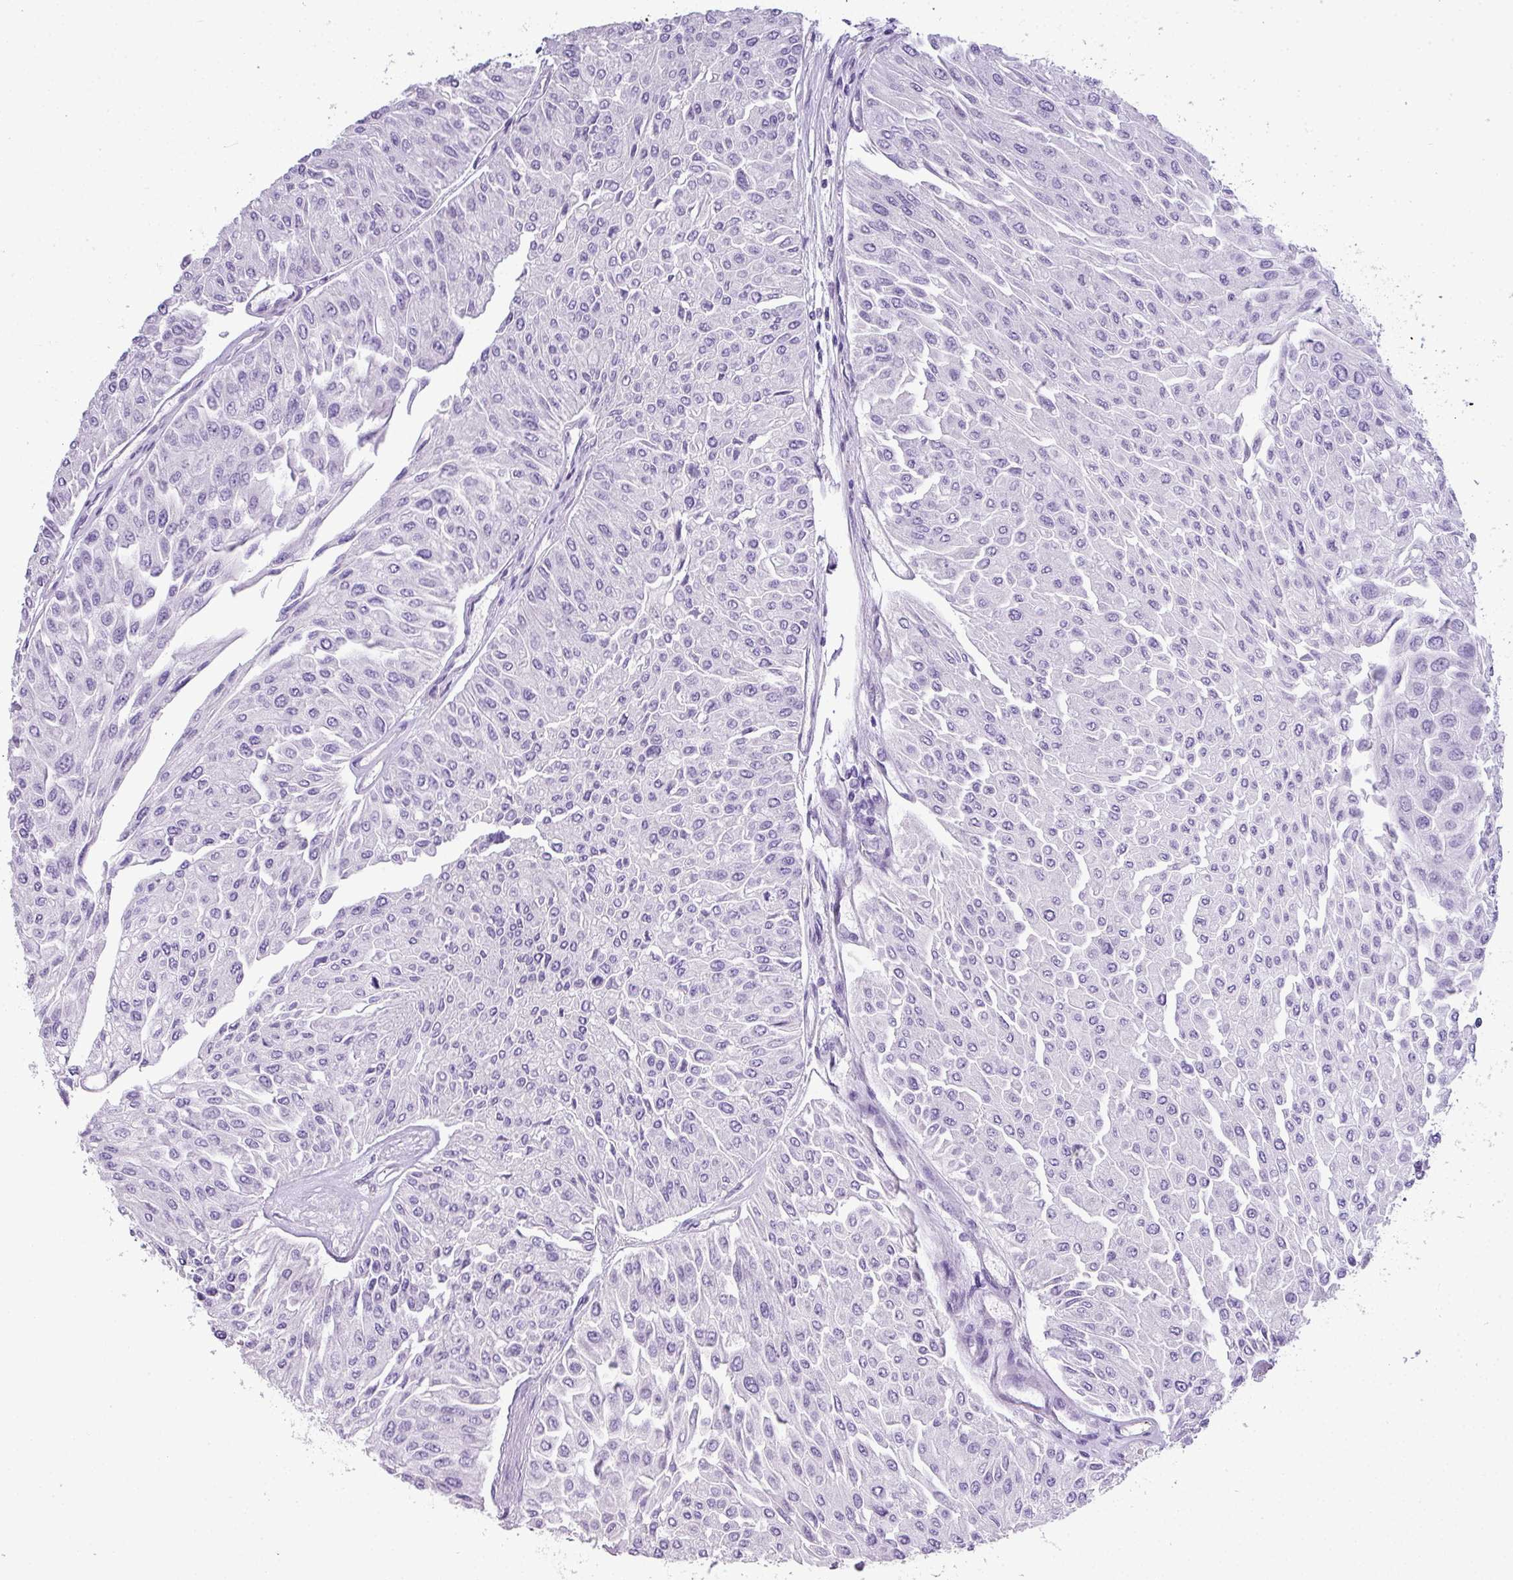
{"staining": {"intensity": "negative", "quantity": "none", "location": "none"}, "tissue": "urothelial cancer", "cell_type": "Tumor cells", "image_type": "cancer", "snomed": [{"axis": "morphology", "description": "Urothelial carcinoma, Low grade"}, {"axis": "topography", "description": "Urinary bladder"}], "caption": "There is no significant positivity in tumor cells of urothelial cancer.", "gene": "ZNF568", "patient": {"sex": "male", "age": 67}}